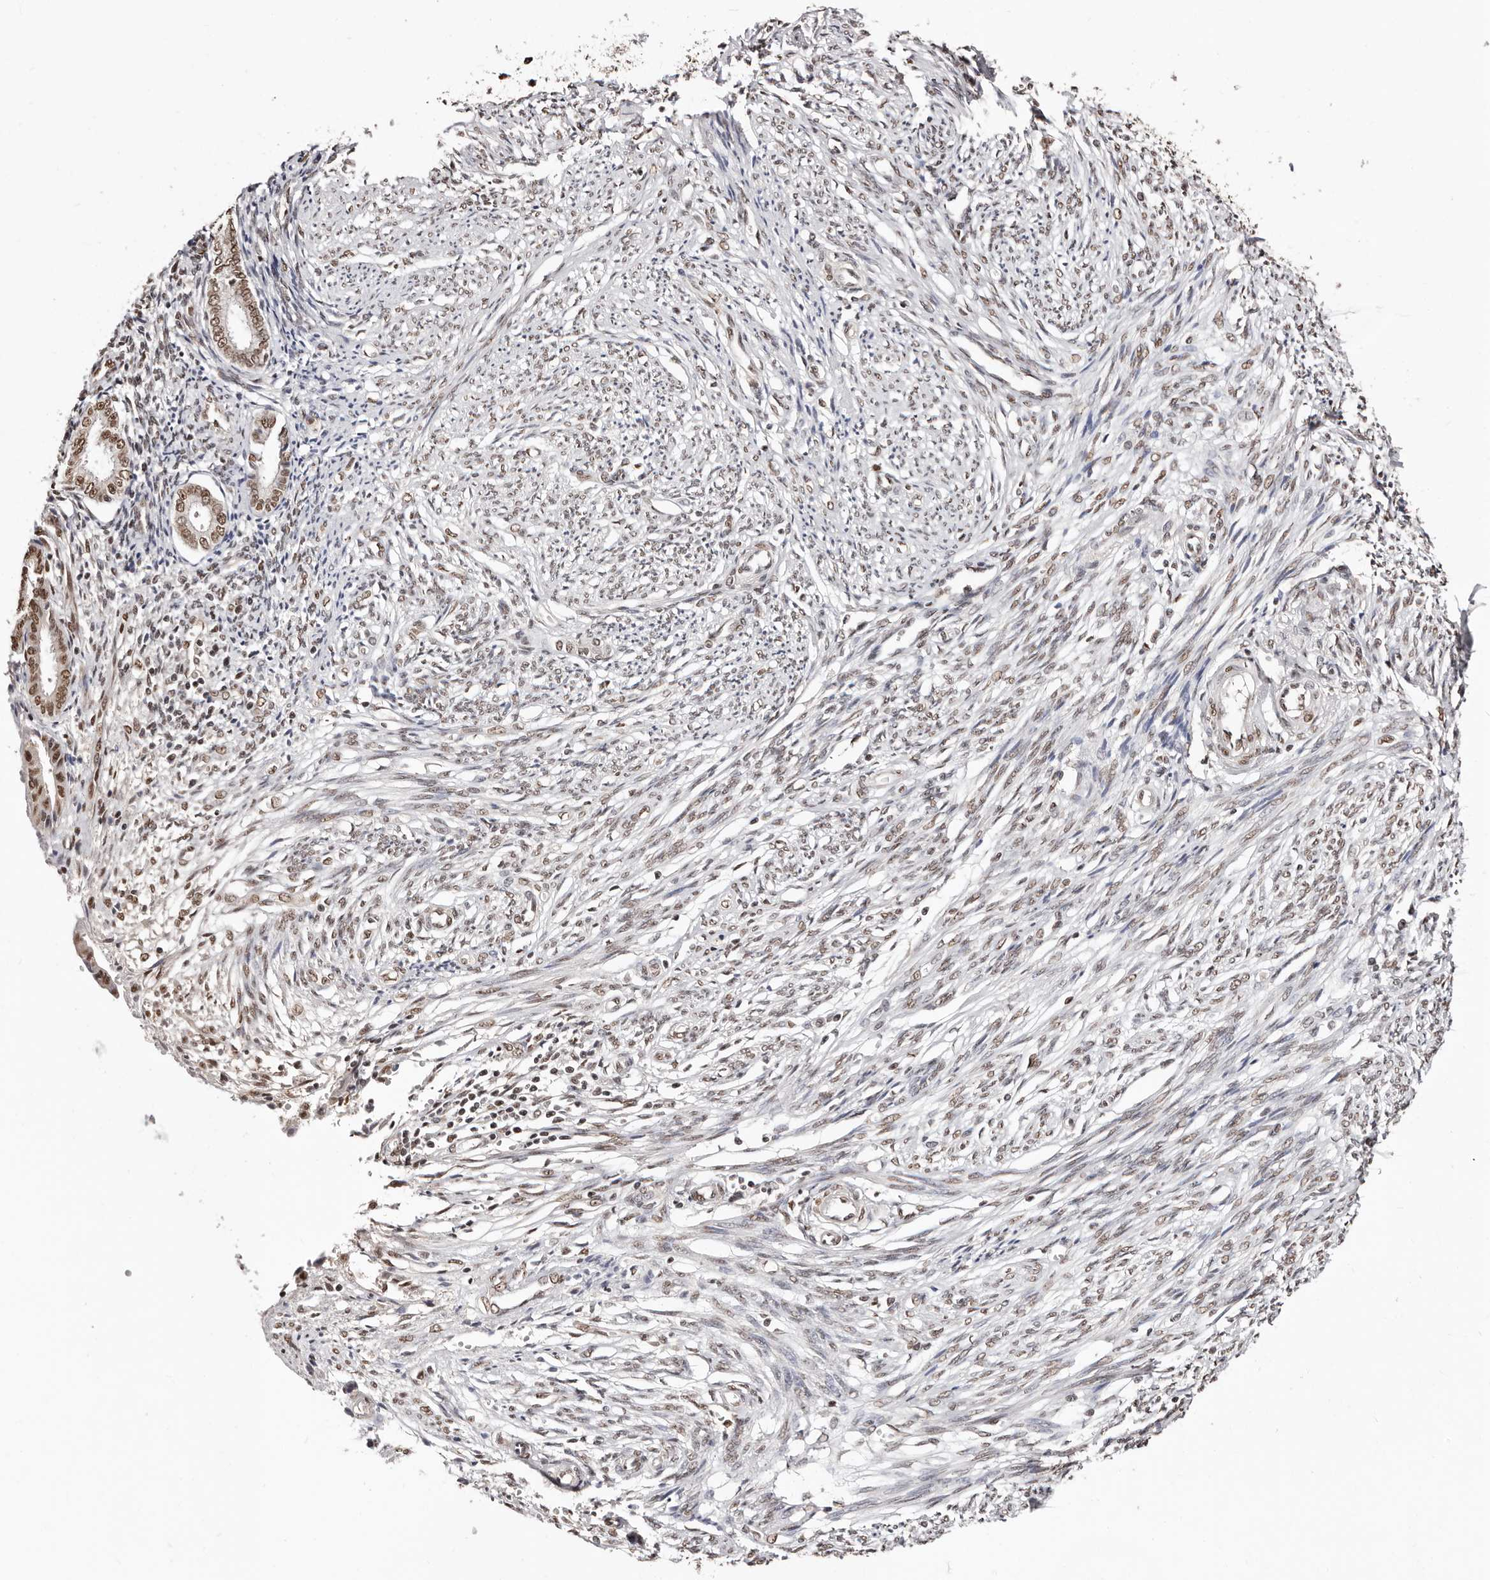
{"staining": {"intensity": "moderate", "quantity": "<25%", "location": "nuclear"}, "tissue": "endometrium", "cell_type": "Cells in endometrial stroma", "image_type": "normal", "snomed": [{"axis": "morphology", "description": "Normal tissue, NOS"}, {"axis": "topography", "description": "Endometrium"}], "caption": "DAB immunohistochemical staining of unremarkable human endometrium exhibits moderate nuclear protein expression in approximately <25% of cells in endometrial stroma.", "gene": "BICRAL", "patient": {"sex": "female", "age": 56}}